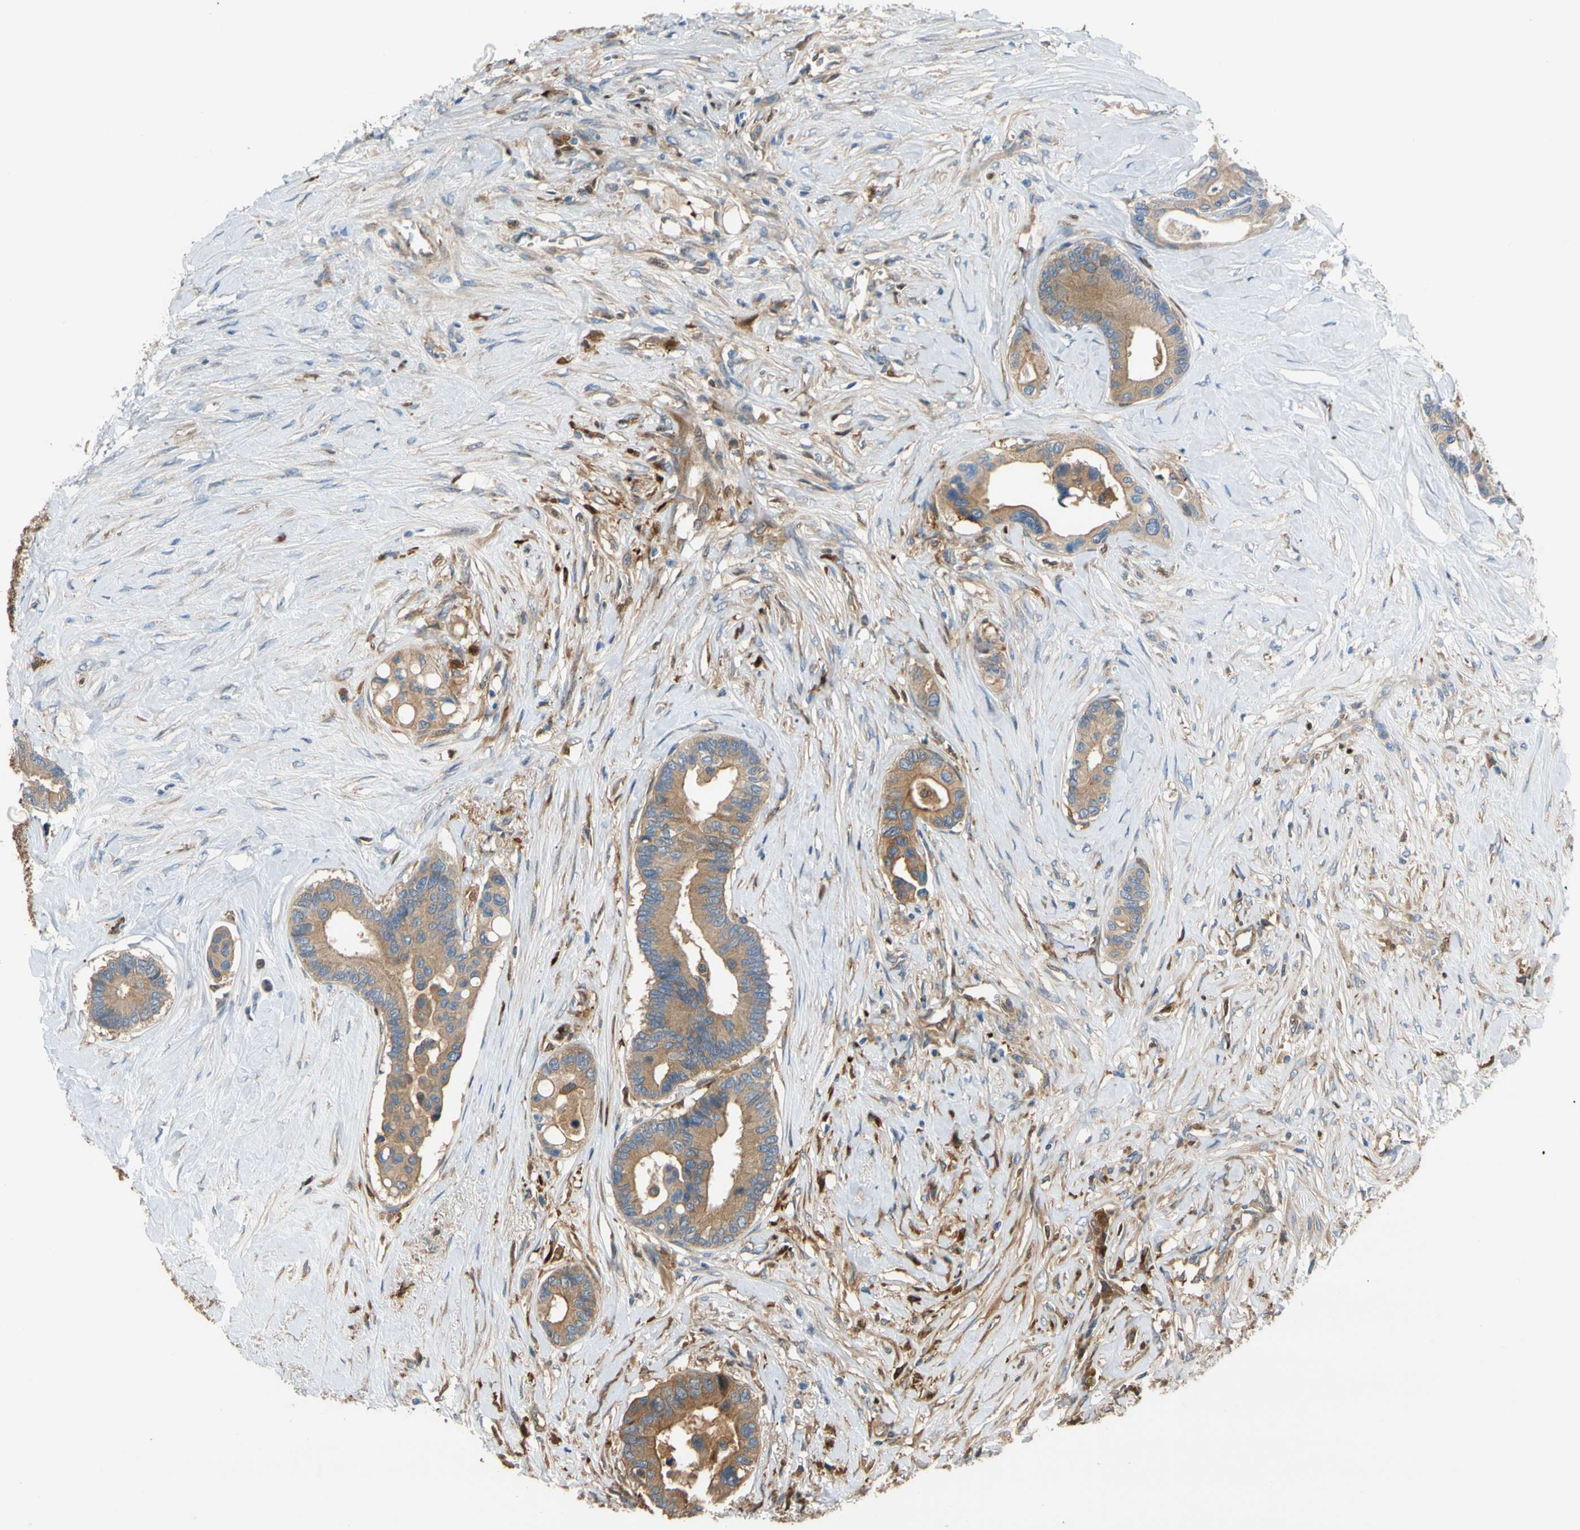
{"staining": {"intensity": "moderate", "quantity": ">75%", "location": "cytoplasmic/membranous"}, "tissue": "colorectal cancer", "cell_type": "Tumor cells", "image_type": "cancer", "snomed": [{"axis": "morphology", "description": "Normal tissue, NOS"}, {"axis": "morphology", "description": "Adenocarcinoma, NOS"}, {"axis": "topography", "description": "Colon"}], "caption": "High-magnification brightfield microscopy of adenocarcinoma (colorectal) stained with DAB (brown) and counterstained with hematoxylin (blue). tumor cells exhibit moderate cytoplasmic/membranous expression is identified in about>75% of cells.", "gene": "PARP14", "patient": {"sex": "male", "age": 82}}